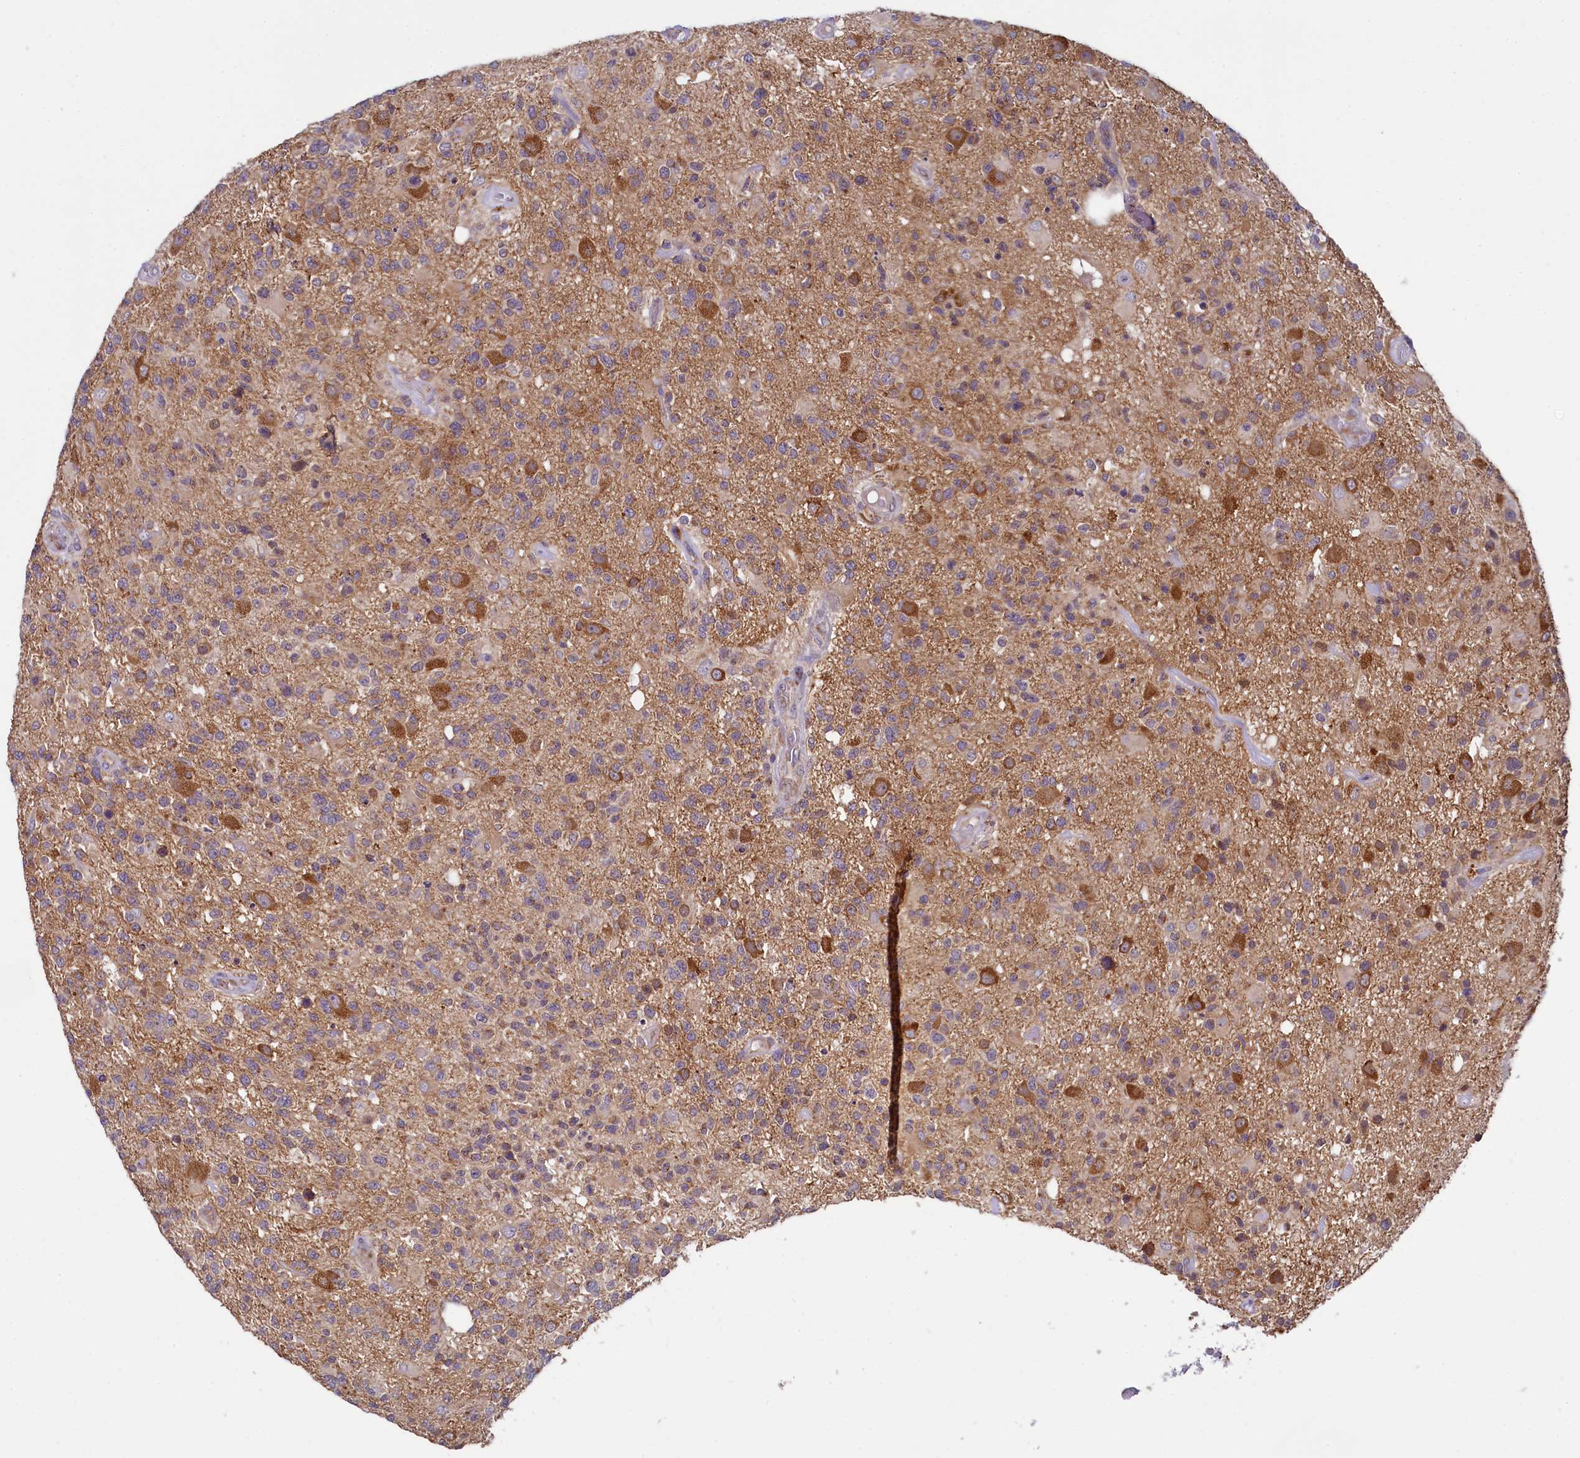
{"staining": {"intensity": "moderate", "quantity": "25%-75%", "location": "cytoplasmic/membranous"}, "tissue": "glioma", "cell_type": "Tumor cells", "image_type": "cancer", "snomed": [{"axis": "morphology", "description": "Glioma, malignant, High grade"}, {"axis": "morphology", "description": "Glioblastoma, NOS"}, {"axis": "topography", "description": "Brain"}], "caption": "A photomicrograph of glioma stained for a protein exhibits moderate cytoplasmic/membranous brown staining in tumor cells.", "gene": "MRPL57", "patient": {"sex": "male", "age": 60}}